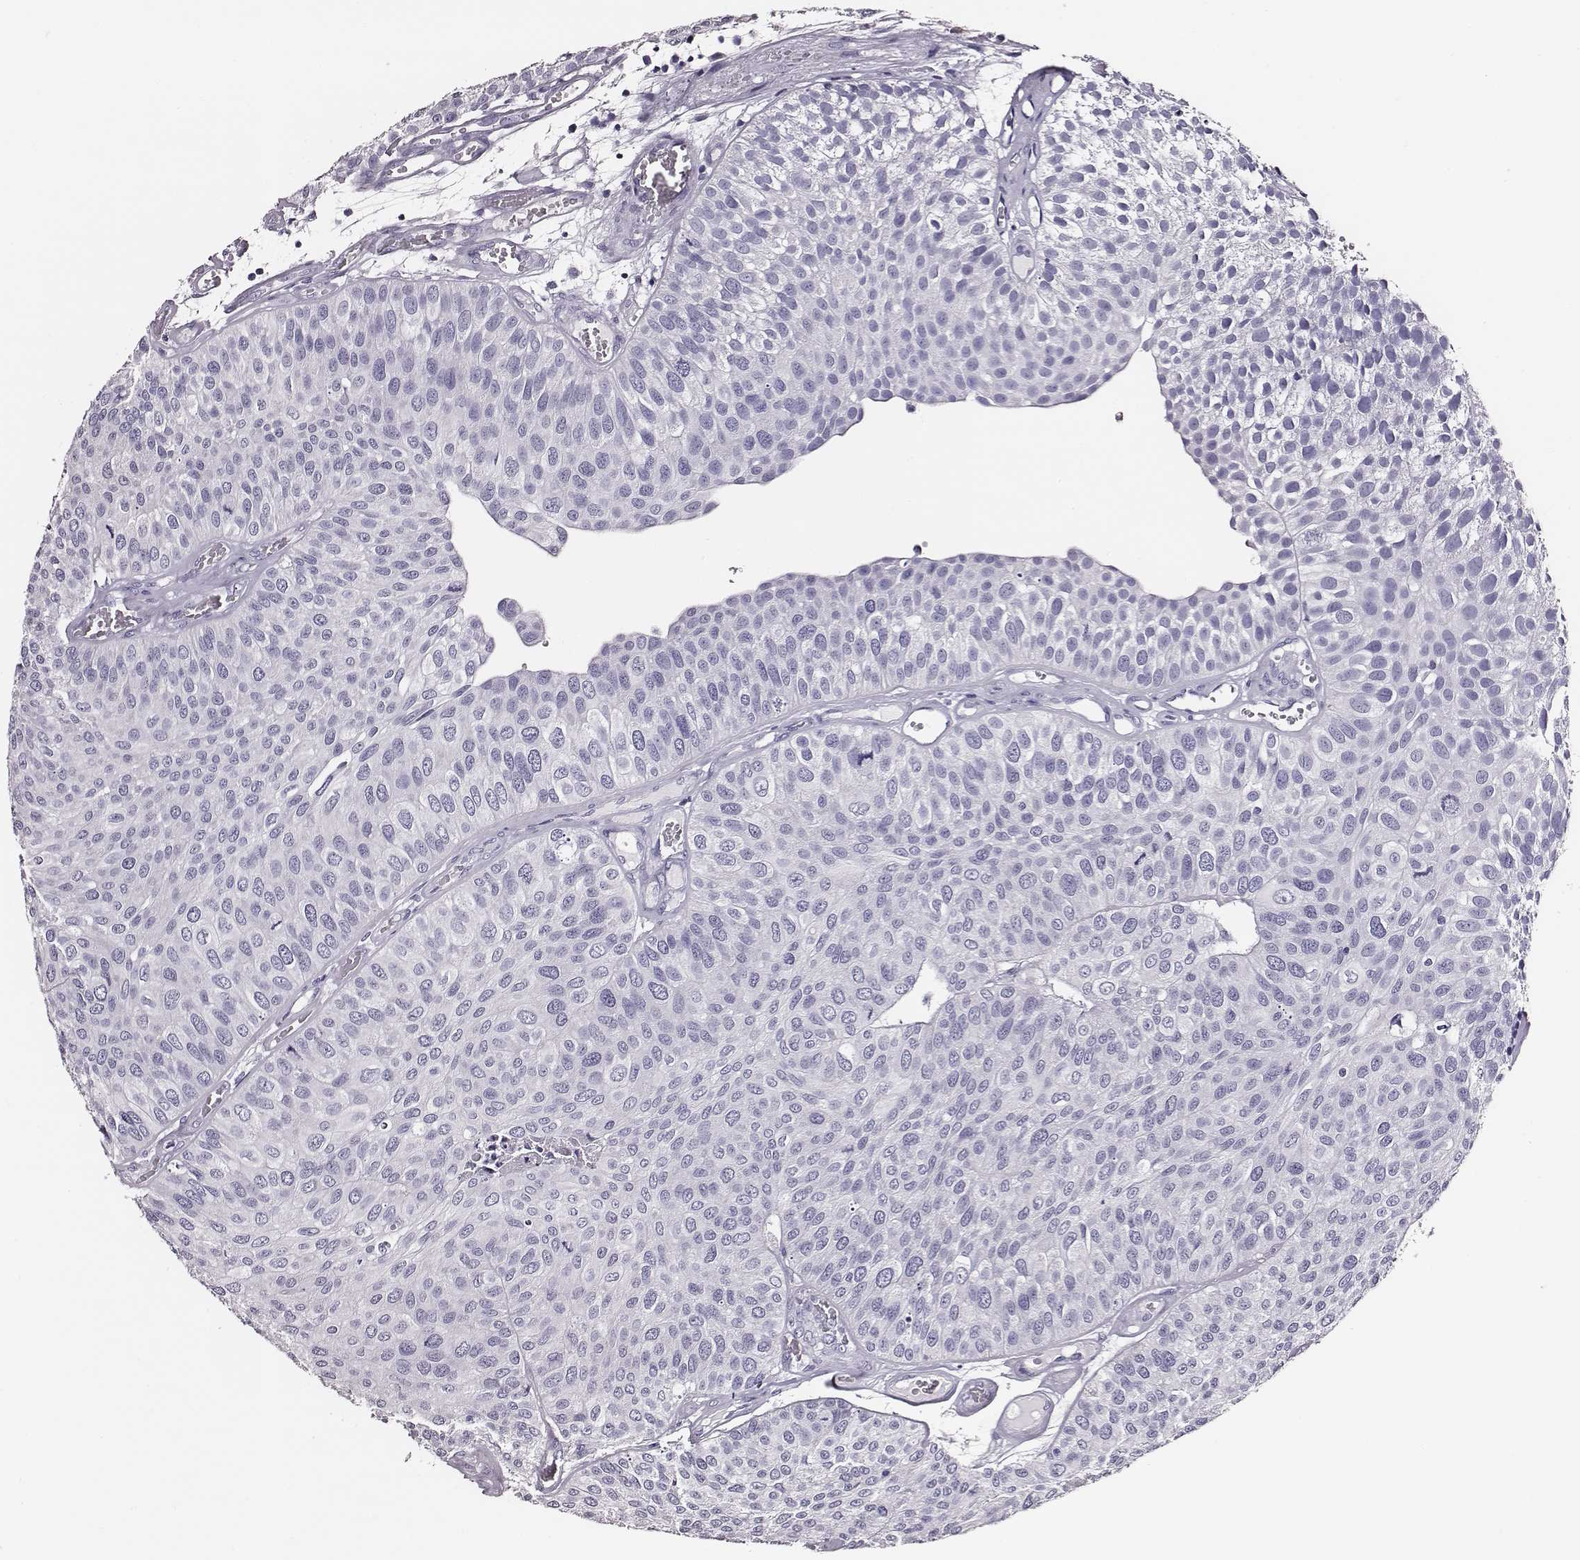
{"staining": {"intensity": "negative", "quantity": "none", "location": "none"}, "tissue": "urothelial cancer", "cell_type": "Tumor cells", "image_type": "cancer", "snomed": [{"axis": "morphology", "description": "Urothelial carcinoma, Low grade"}, {"axis": "topography", "description": "Urinary bladder"}], "caption": "Tumor cells are negative for protein expression in human urothelial cancer. Nuclei are stained in blue.", "gene": "DPEP1", "patient": {"sex": "female", "age": 87}}